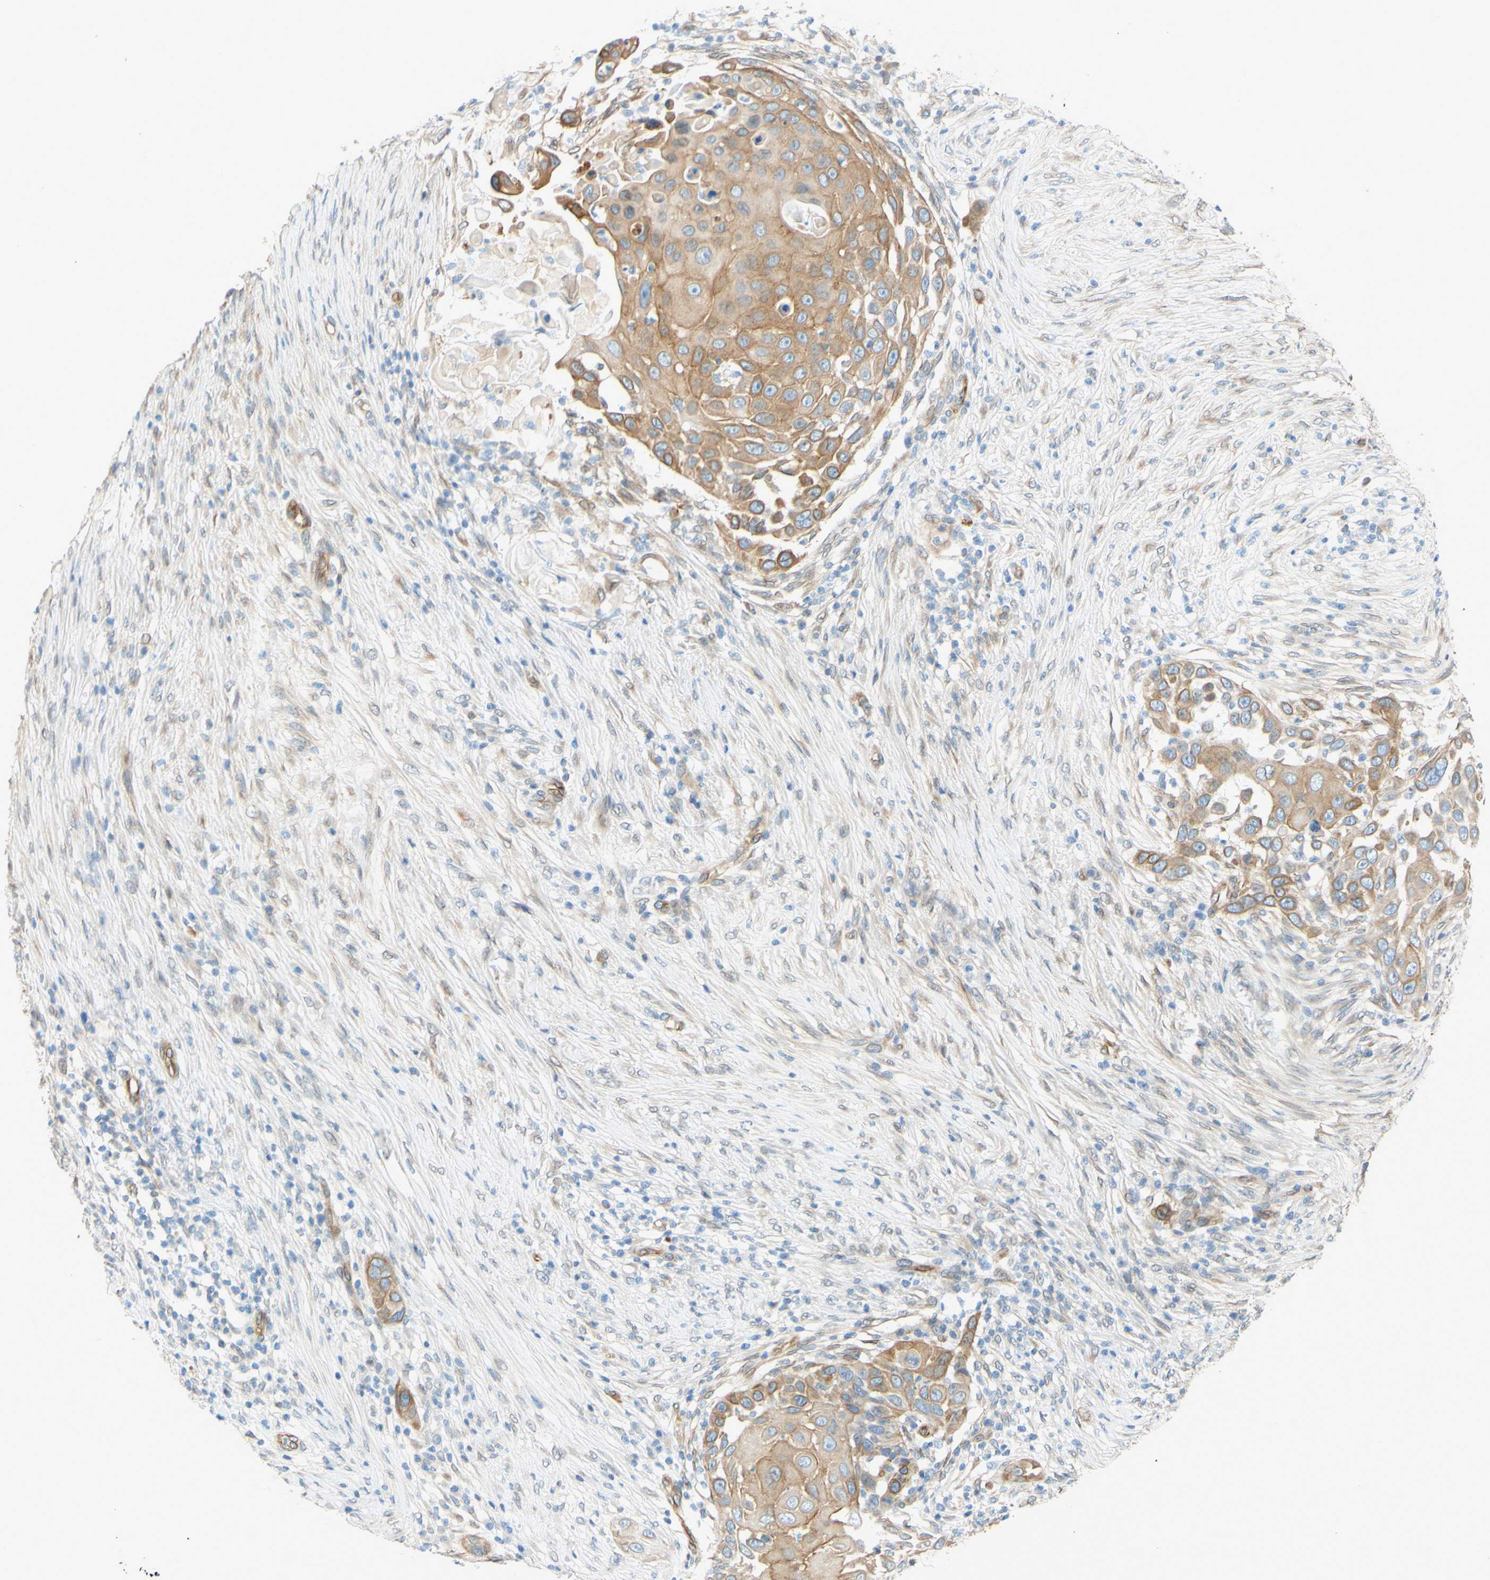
{"staining": {"intensity": "moderate", "quantity": "25%-75%", "location": "cytoplasmic/membranous"}, "tissue": "skin cancer", "cell_type": "Tumor cells", "image_type": "cancer", "snomed": [{"axis": "morphology", "description": "Squamous cell carcinoma, NOS"}, {"axis": "topography", "description": "Skin"}], "caption": "A histopathology image showing moderate cytoplasmic/membranous staining in about 25%-75% of tumor cells in skin cancer, as visualized by brown immunohistochemical staining.", "gene": "ENDOD1", "patient": {"sex": "female", "age": 44}}